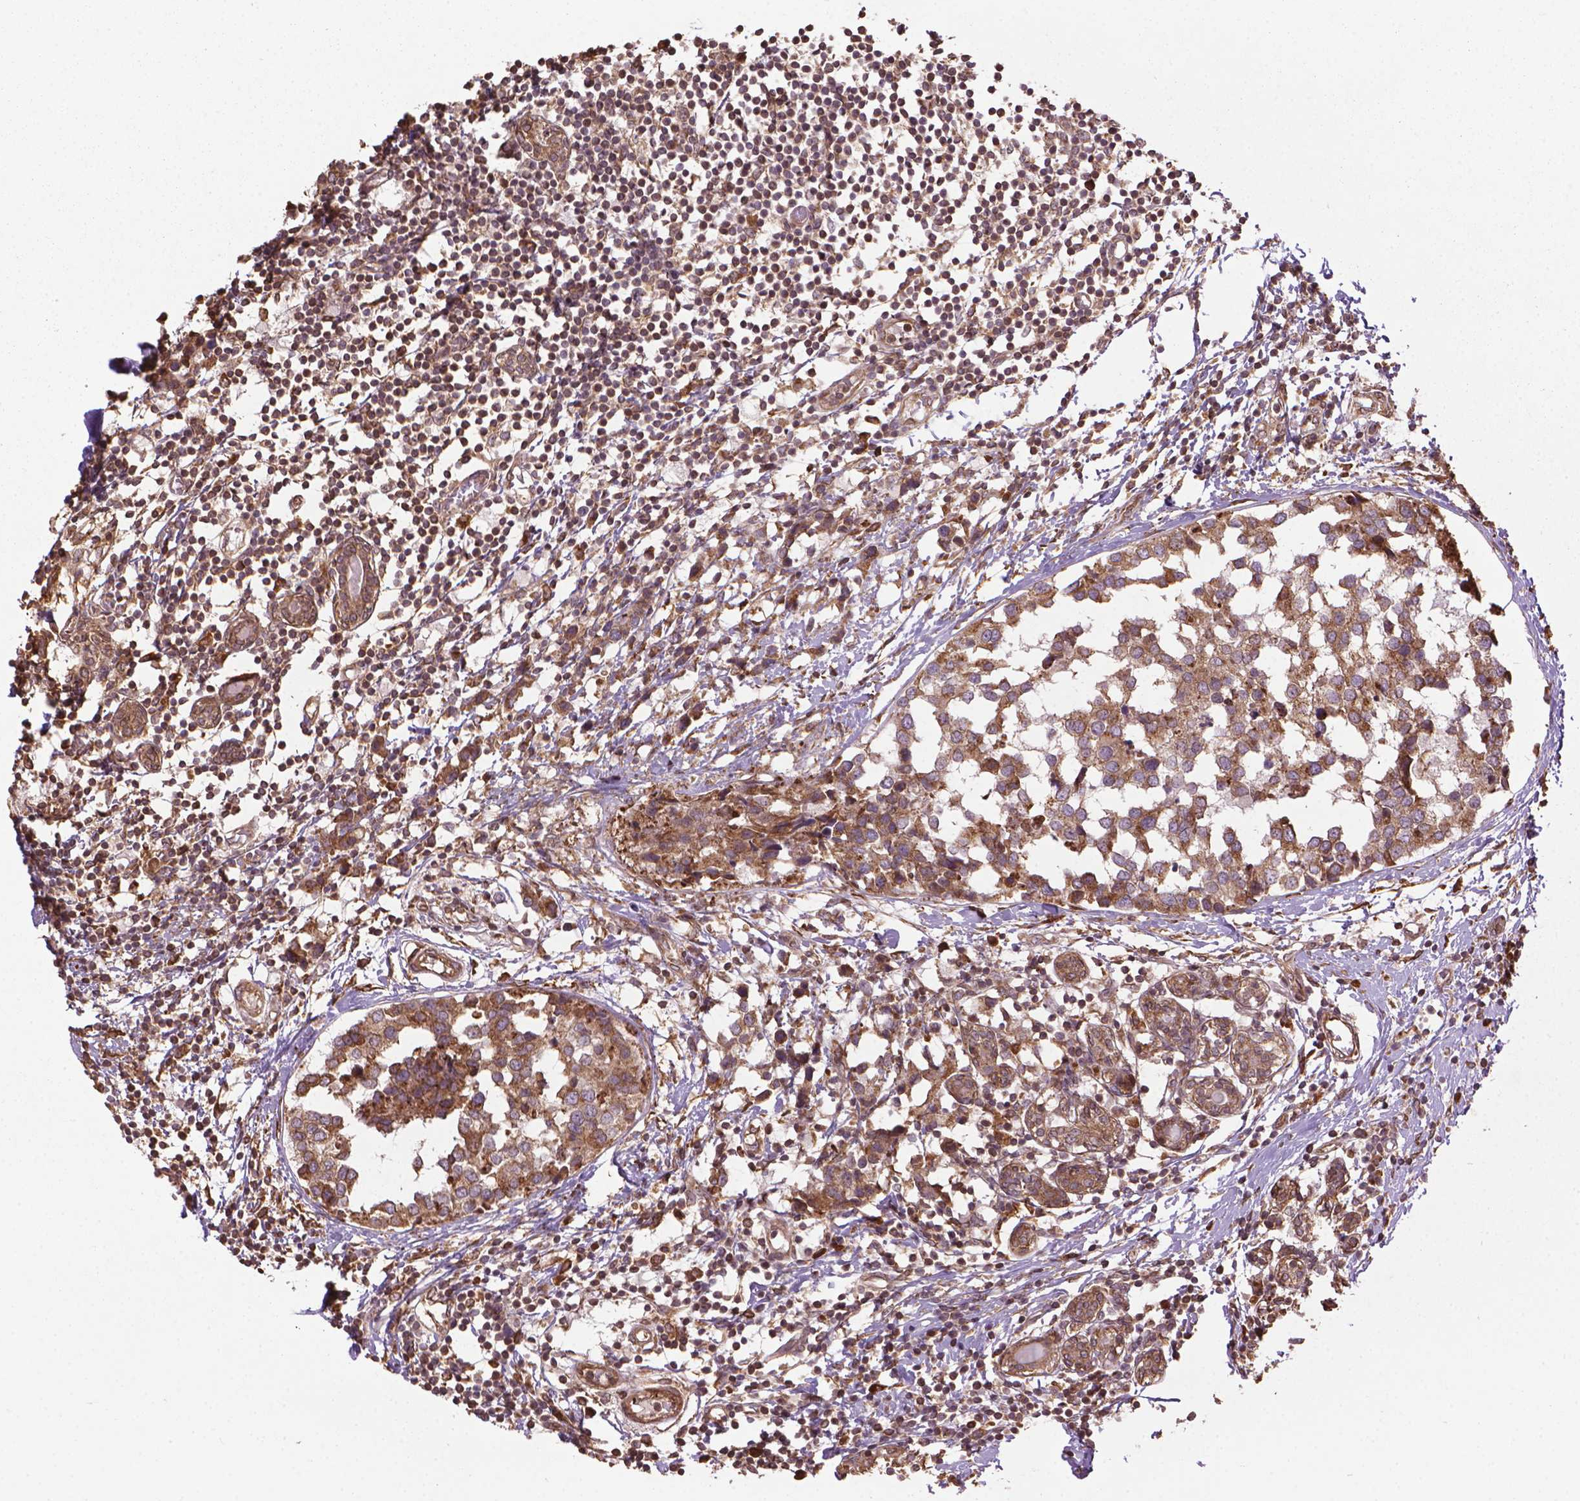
{"staining": {"intensity": "moderate", "quantity": ">75%", "location": "cytoplasmic/membranous"}, "tissue": "breast cancer", "cell_type": "Tumor cells", "image_type": "cancer", "snomed": [{"axis": "morphology", "description": "Lobular carcinoma"}, {"axis": "topography", "description": "Breast"}], "caption": "Moderate cytoplasmic/membranous protein expression is seen in approximately >75% of tumor cells in breast lobular carcinoma.", "gene": "GAS1", "patient": {"sex": "female", "age": 59}}